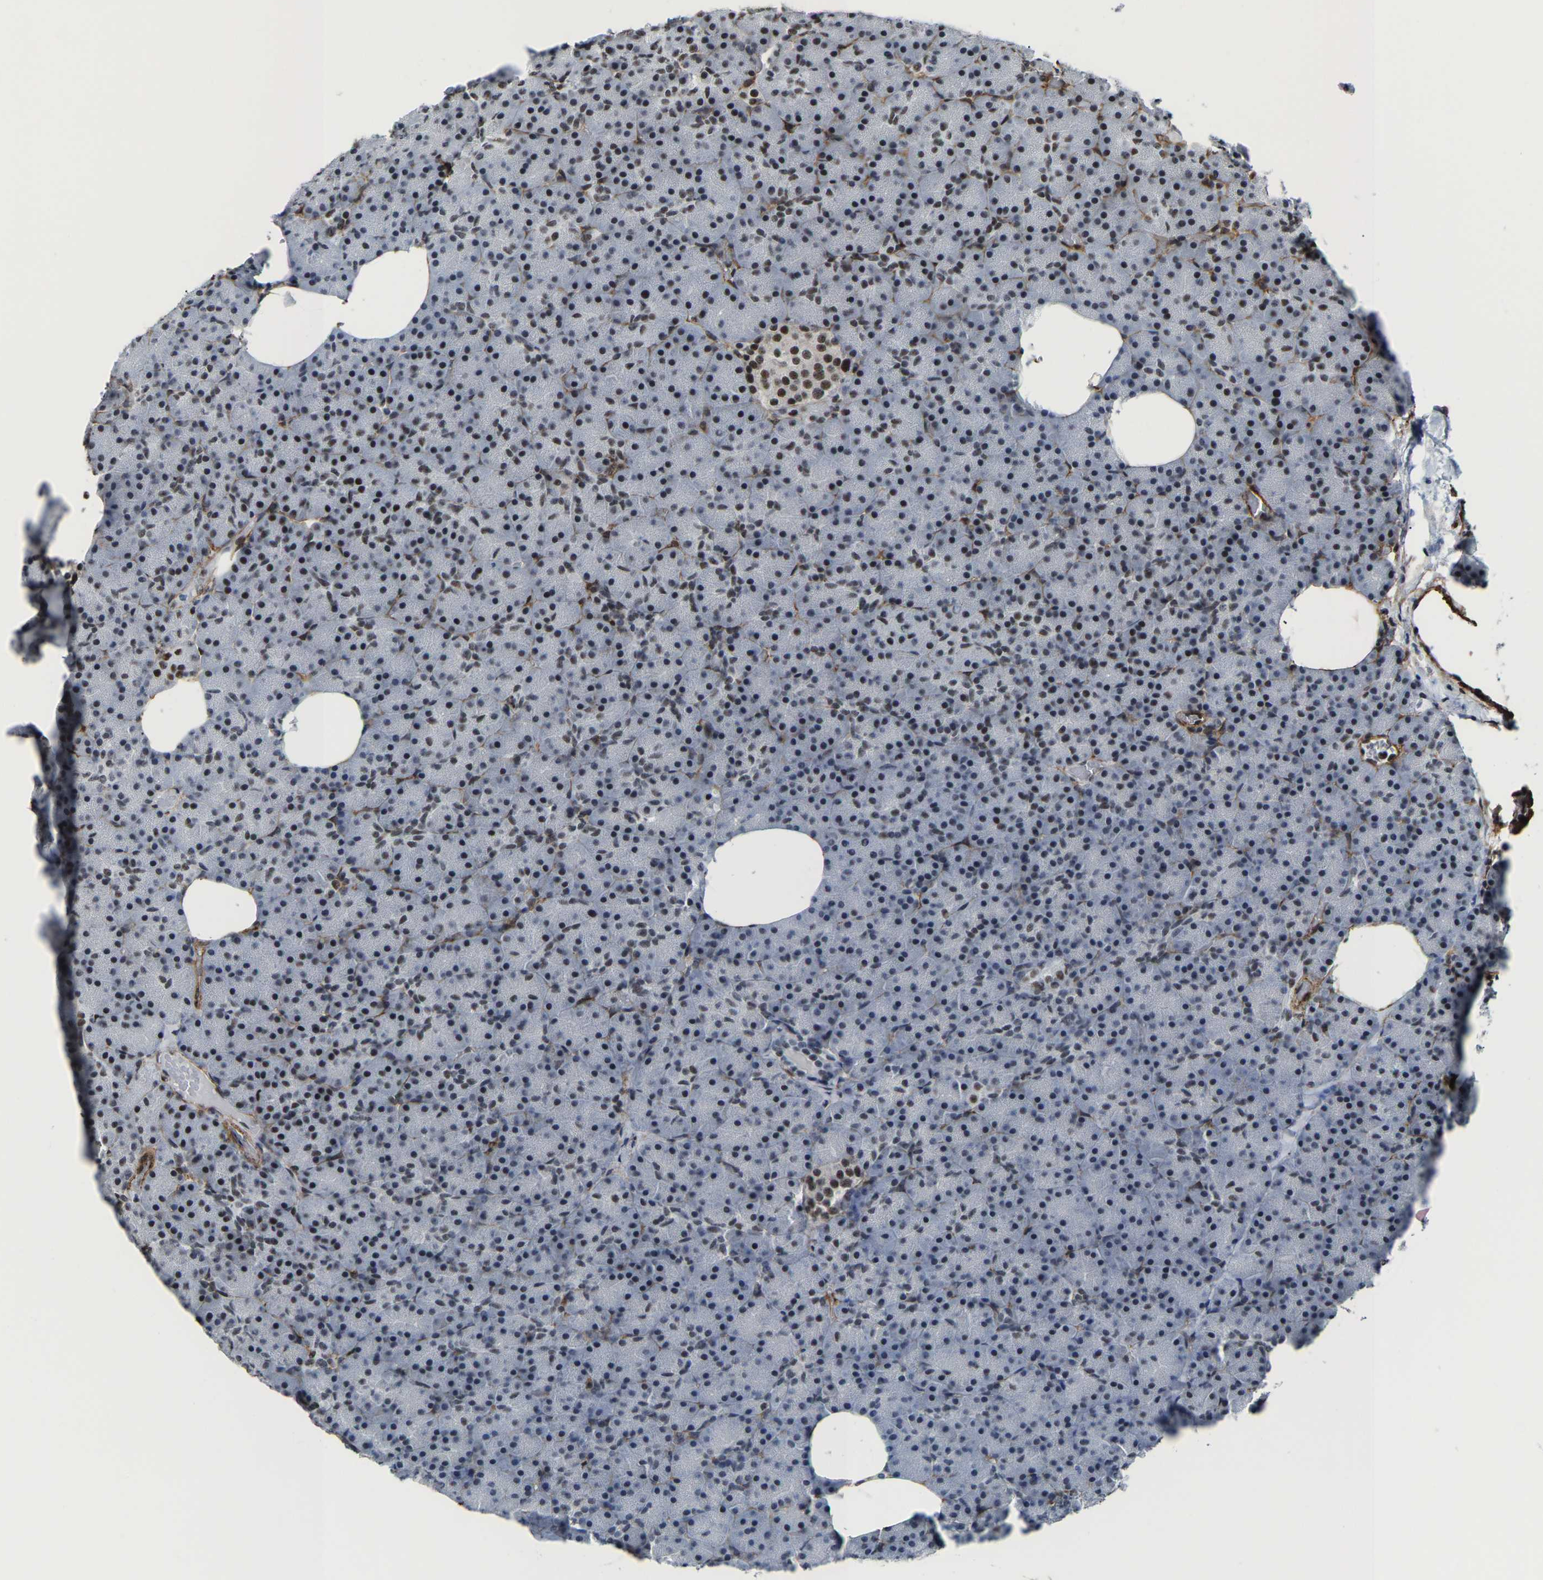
{"staining": {"intensity": "strong", "quantity": "<25%", "location": "nuclear"}, "tissue": "pancreas", "cell_type": "Exocrine glandular cells", "image_type": "normal", "snomed": [{"axis": "morphology", "description": "Normal tissue, NOS"}, {"axis": "morphology", "description": "Carcinoid, malignant, NOS"}, {"axis": "topography", "description": "Pancreas"}], "caption": "Protein expression analysis of unremarkable human pancreas reveals strong nuclear positivity in approximately <25% of exocrine glandular cells. (DAB (3,3'-diaminobenzidine) IHC, brown staining for protein, blue staining for nuclei).", "gene": "DDX5", "patient": {"sex": "female", "age": 35}}